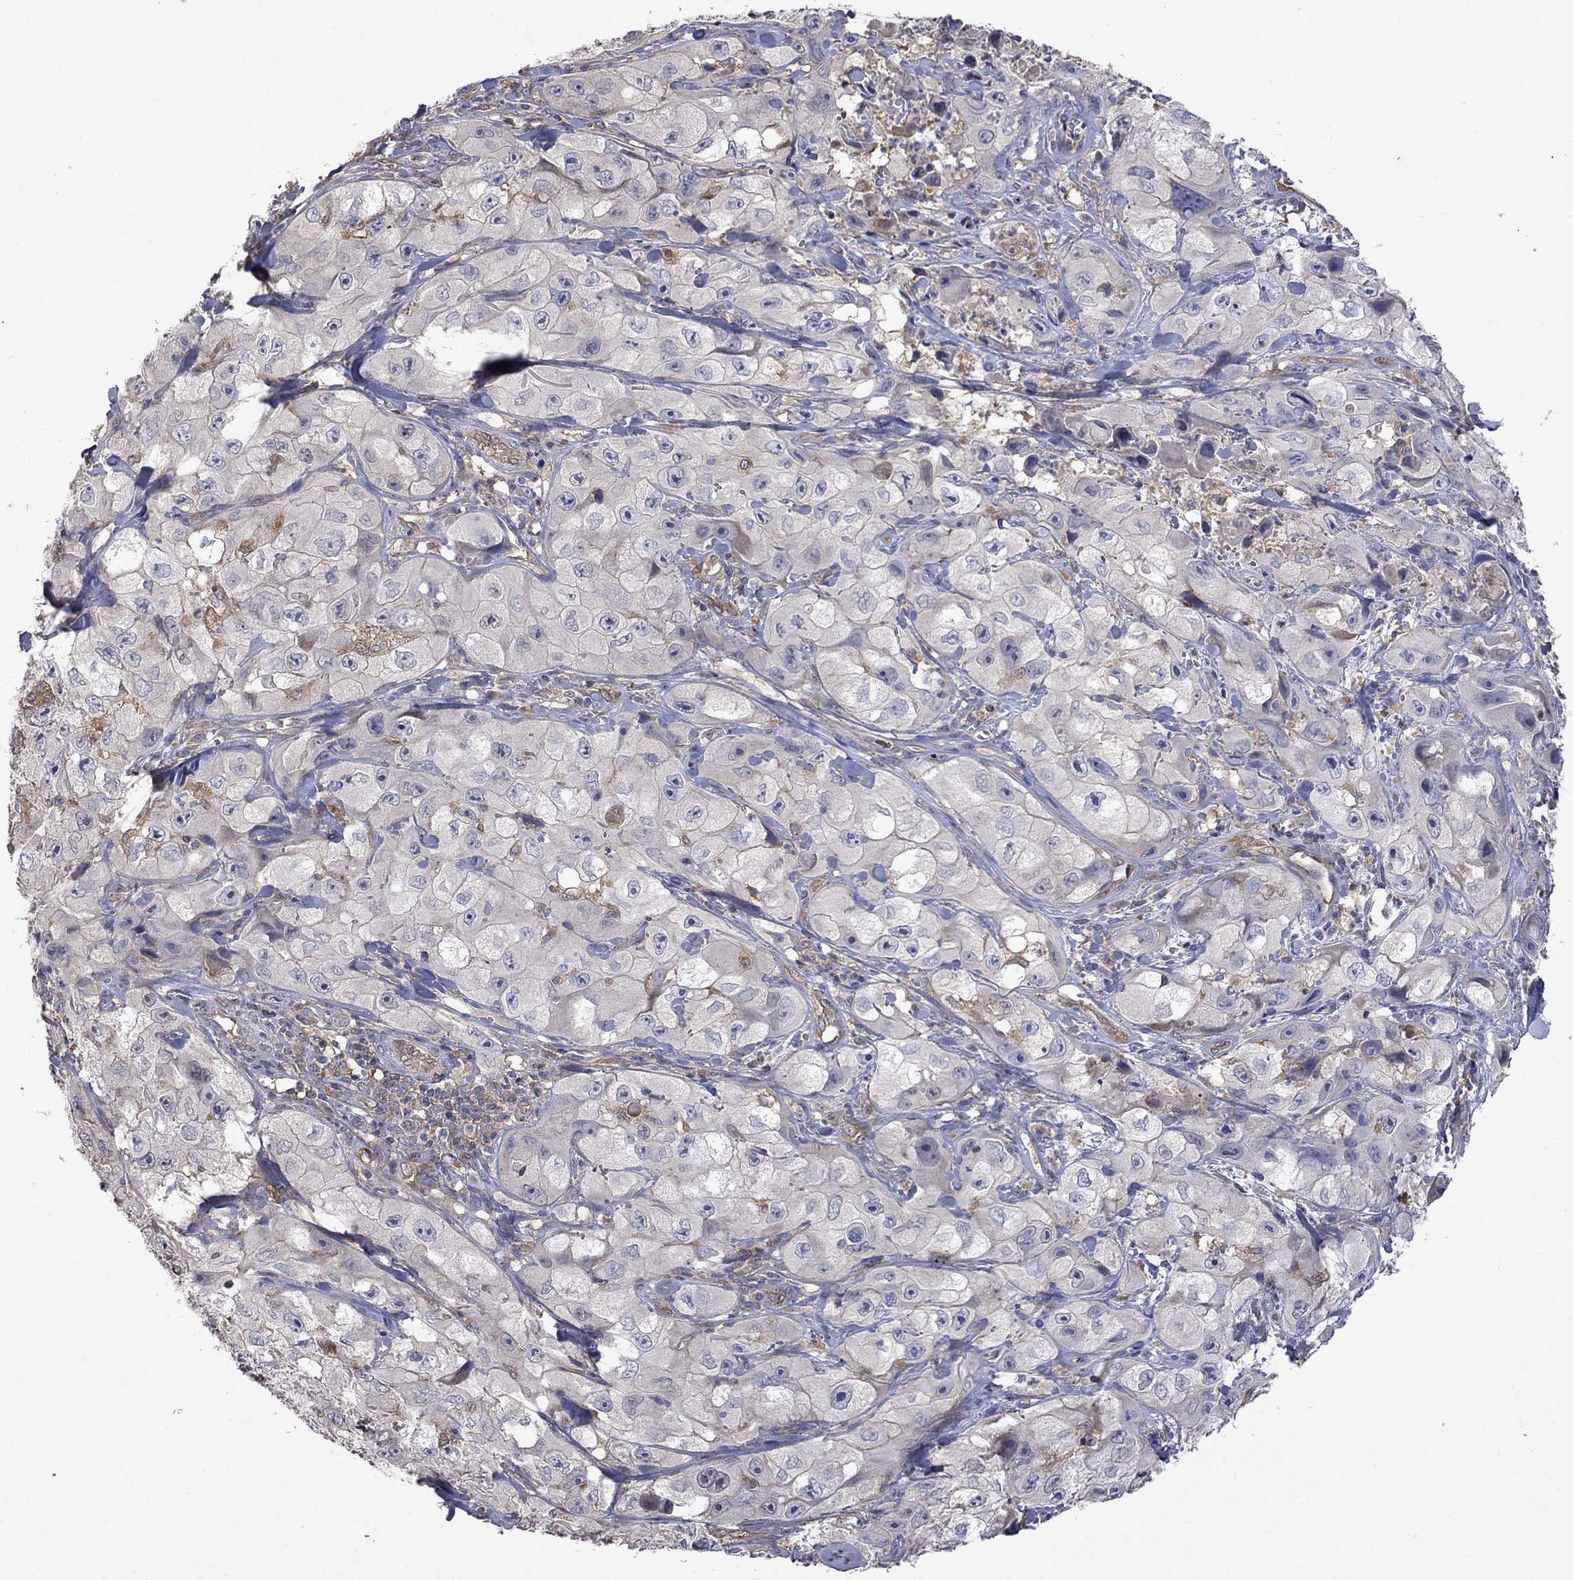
{"staining": {"intensity": "negative", "quantity": "none", "location": "none"}, "tissue": "skin cancer", "cell_type": "Tumor cells", "image_type": "cancer", "snomed": [{"axis": "morphology", "description": "Squamous cell carcinoma, NOS"}, {"axis": "topography", "description": "Skin"}, {"axis": "topography", "description": "Subcutis"}], "caption": "Human skin cancer (squamous cell carcinoma) stained for a protein using immunohistochemistry shows no positivity in tumor cells.", "gene": "ABI3", "patient": {"sex": "male", "age": 73}}